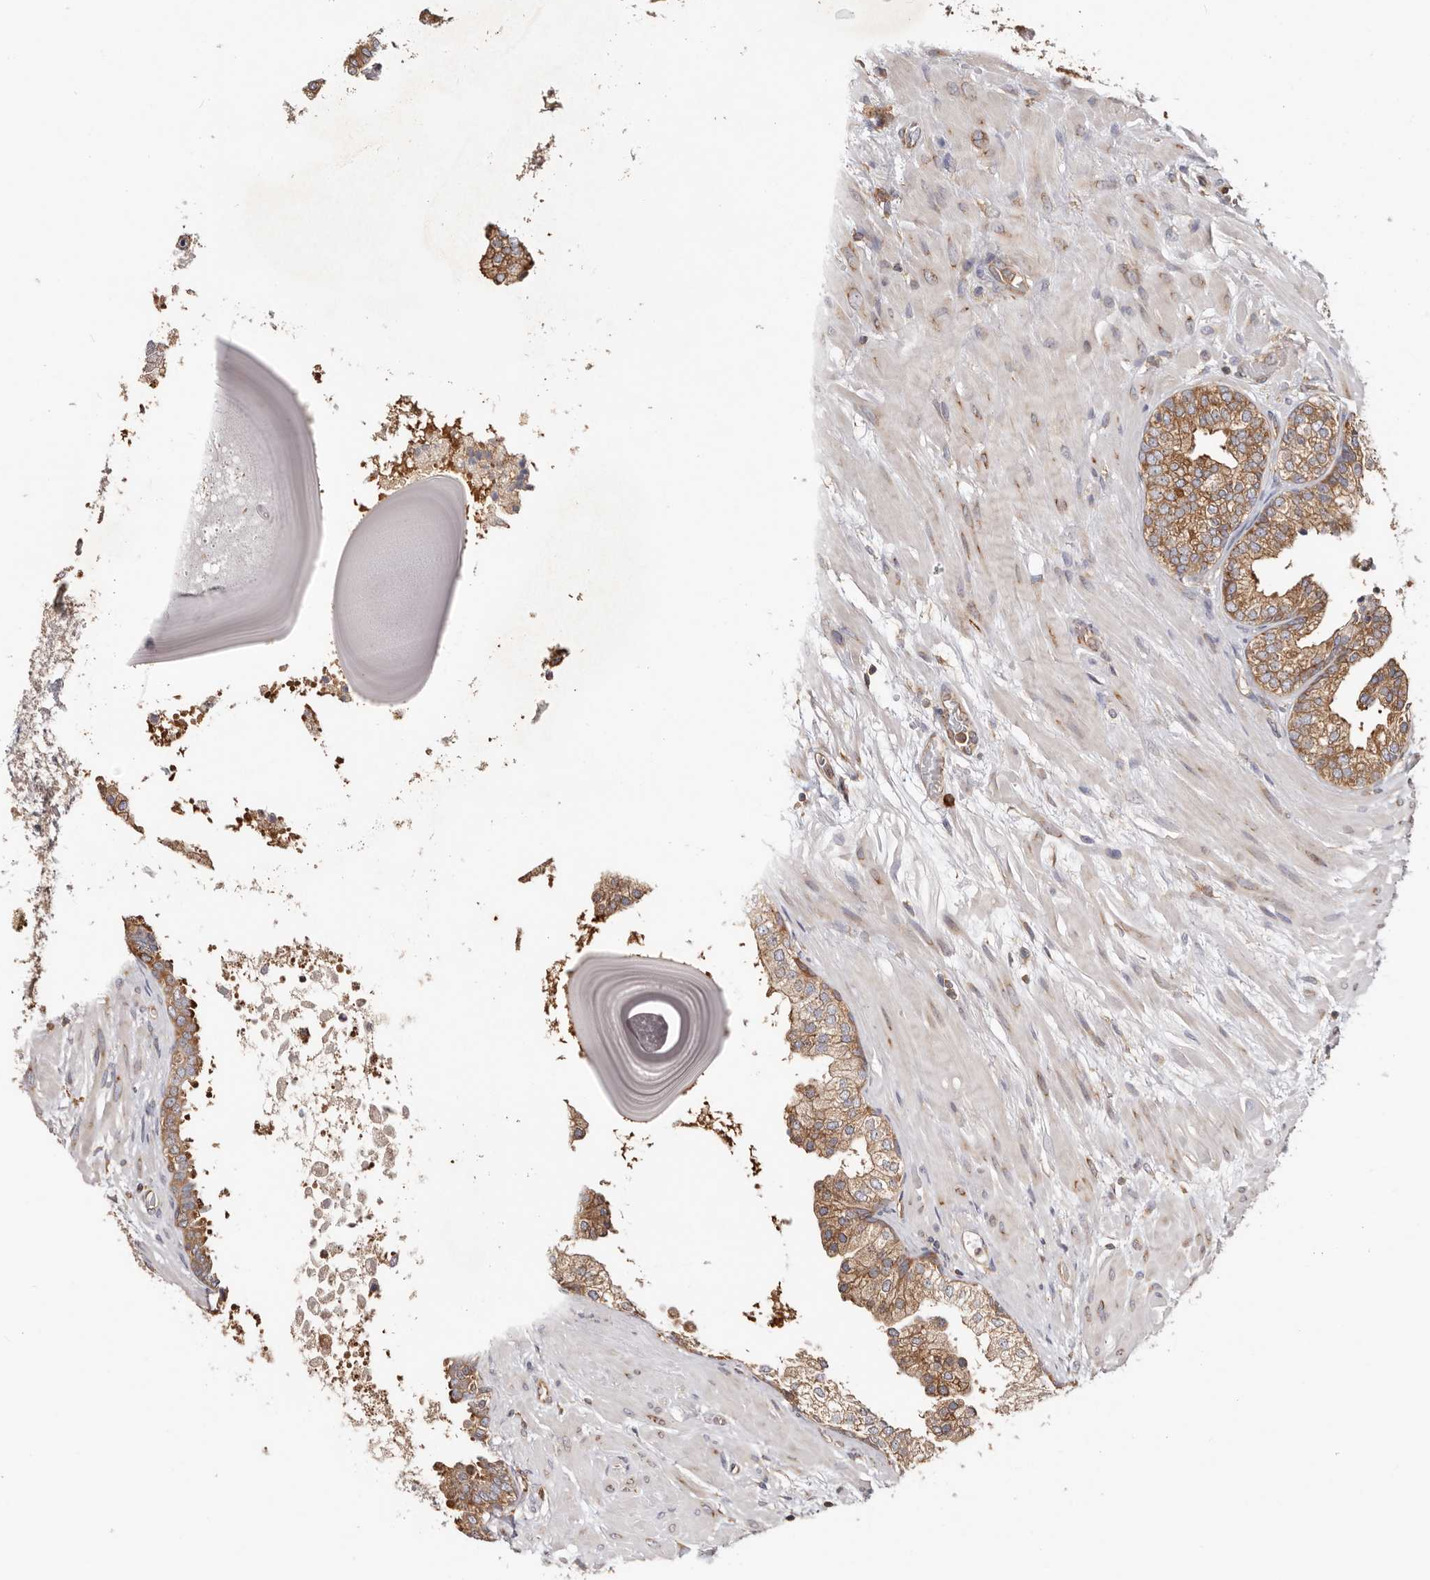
{"staining": {"intensity": "moderate", "quantity": ">75%", "location": "cytoplasmic/membranous"}, "tissue": "prostate", "cell_type": "Glandular cells", "image_type": "normal", "snomed": [{"axis": "morphology", "description": "Normal tissue, NOS"}, {"axis": "topography", "description": "Prostate"}], "caption": "Immunohistochemical staining of unremarkable prostate demonstrates medium levels of moderate cytoplasmic/membranous expression in approximately >75% of glandular cells. (DAB = brown stain, brightfield microscopy at high magnification).", "gene": "EPRS1", "patient": {"sex": "male", "age": 48}}